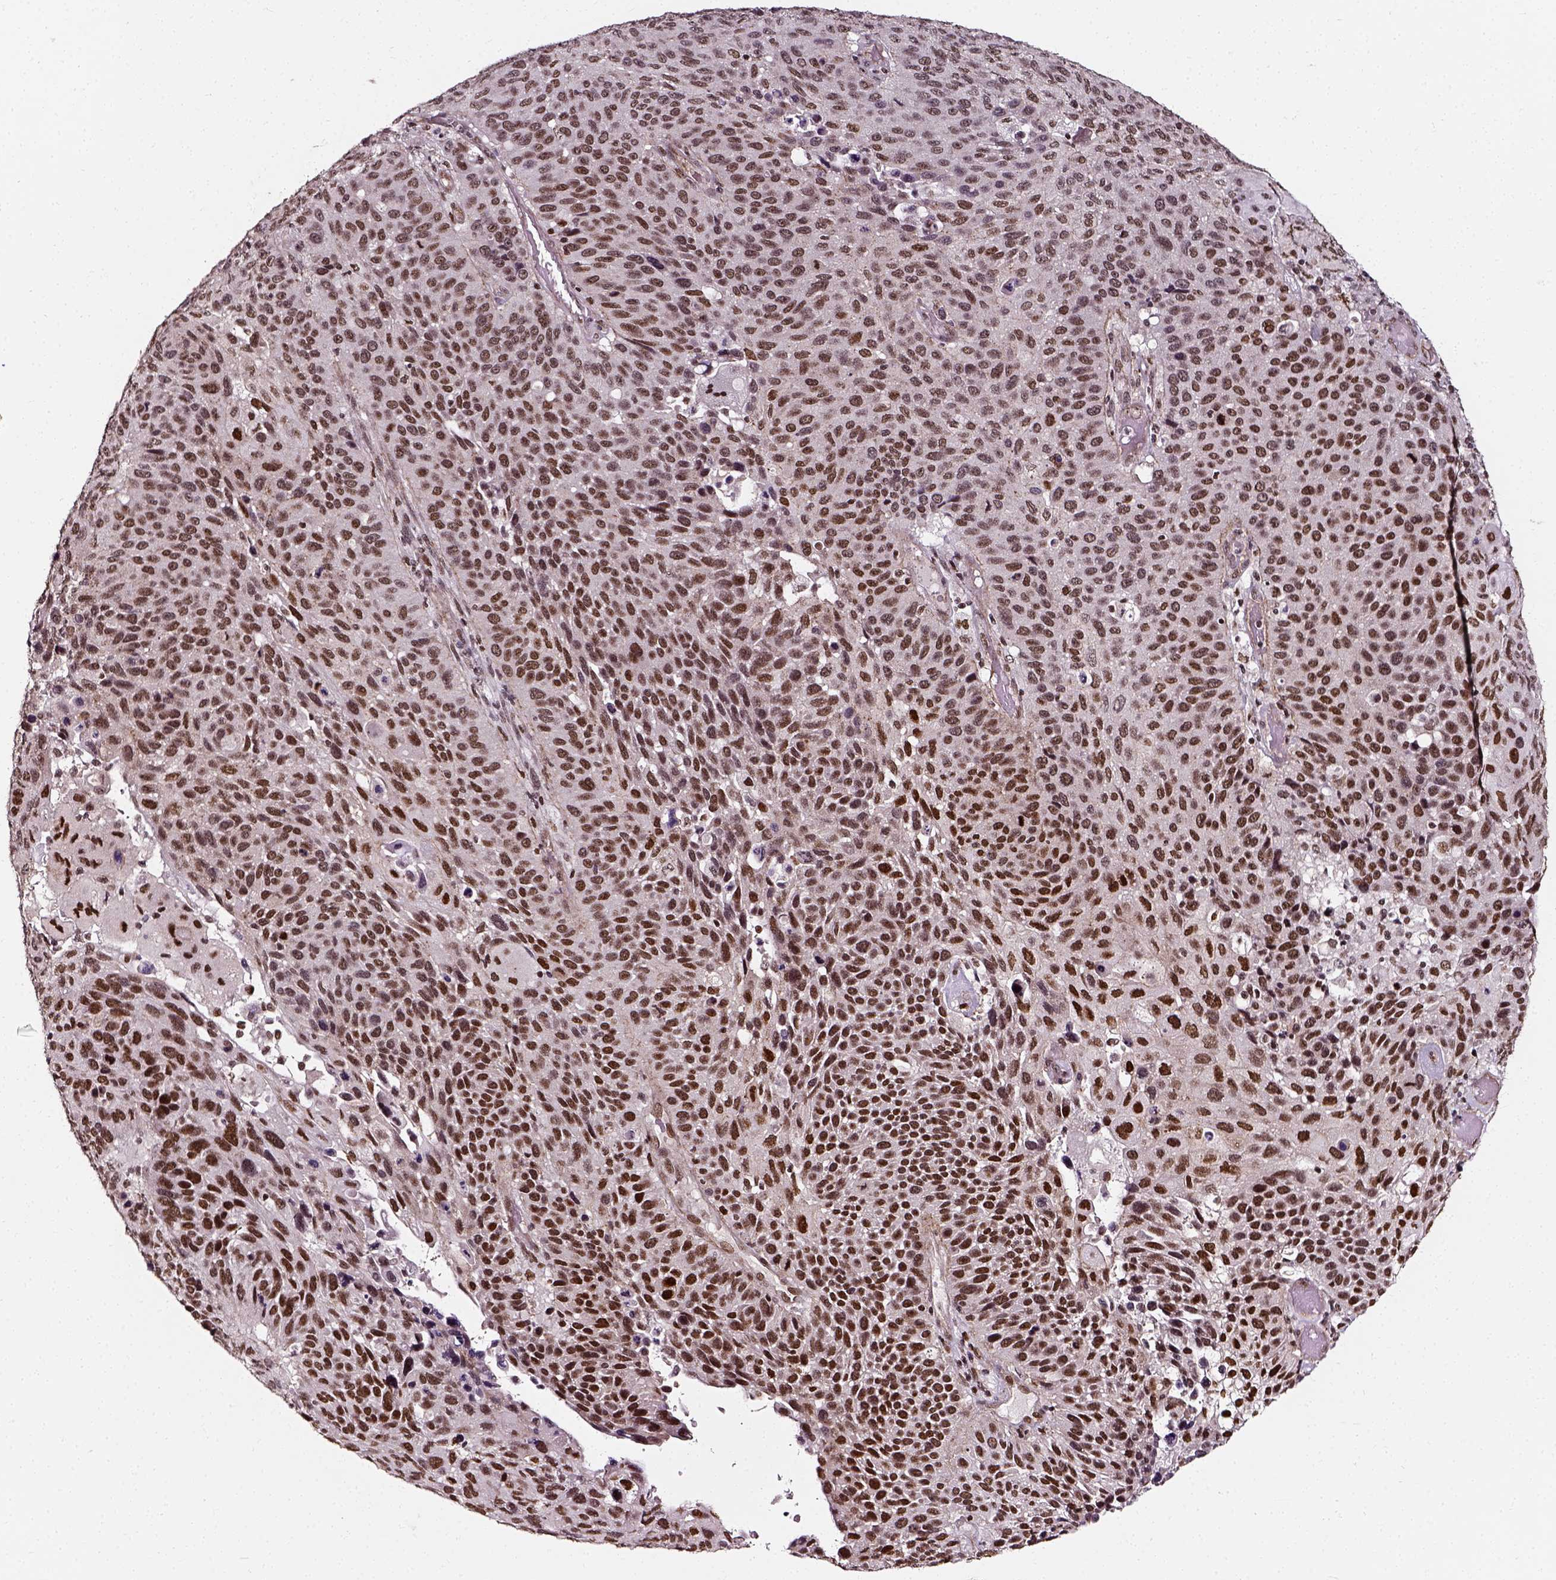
{"staining": {"intensity": "moderate", "quantity": ">75%", "location": "nuclear"}, "tissue": "lung cancer", "cell_type": "Tumor cells", "image_type": "cancer", "snomed": [{"axis": "morphology", "description": "Squamous cell carcinoma, NOS"}, {"axis": "topography", "description": "Lung"}], "caption": "A brown stain highlights moderate nuclear positivity of a protein in human lung cancer (squamous cell carcinoma) tumor cells. Using DAB (3,3'-diaminobenzidine) (brown) and hematoxylin (blue) stains, captured at high magnification using brightfield microscopy.", "gene": "NACC1", "patient": {"sex": "male", "age": 68}}